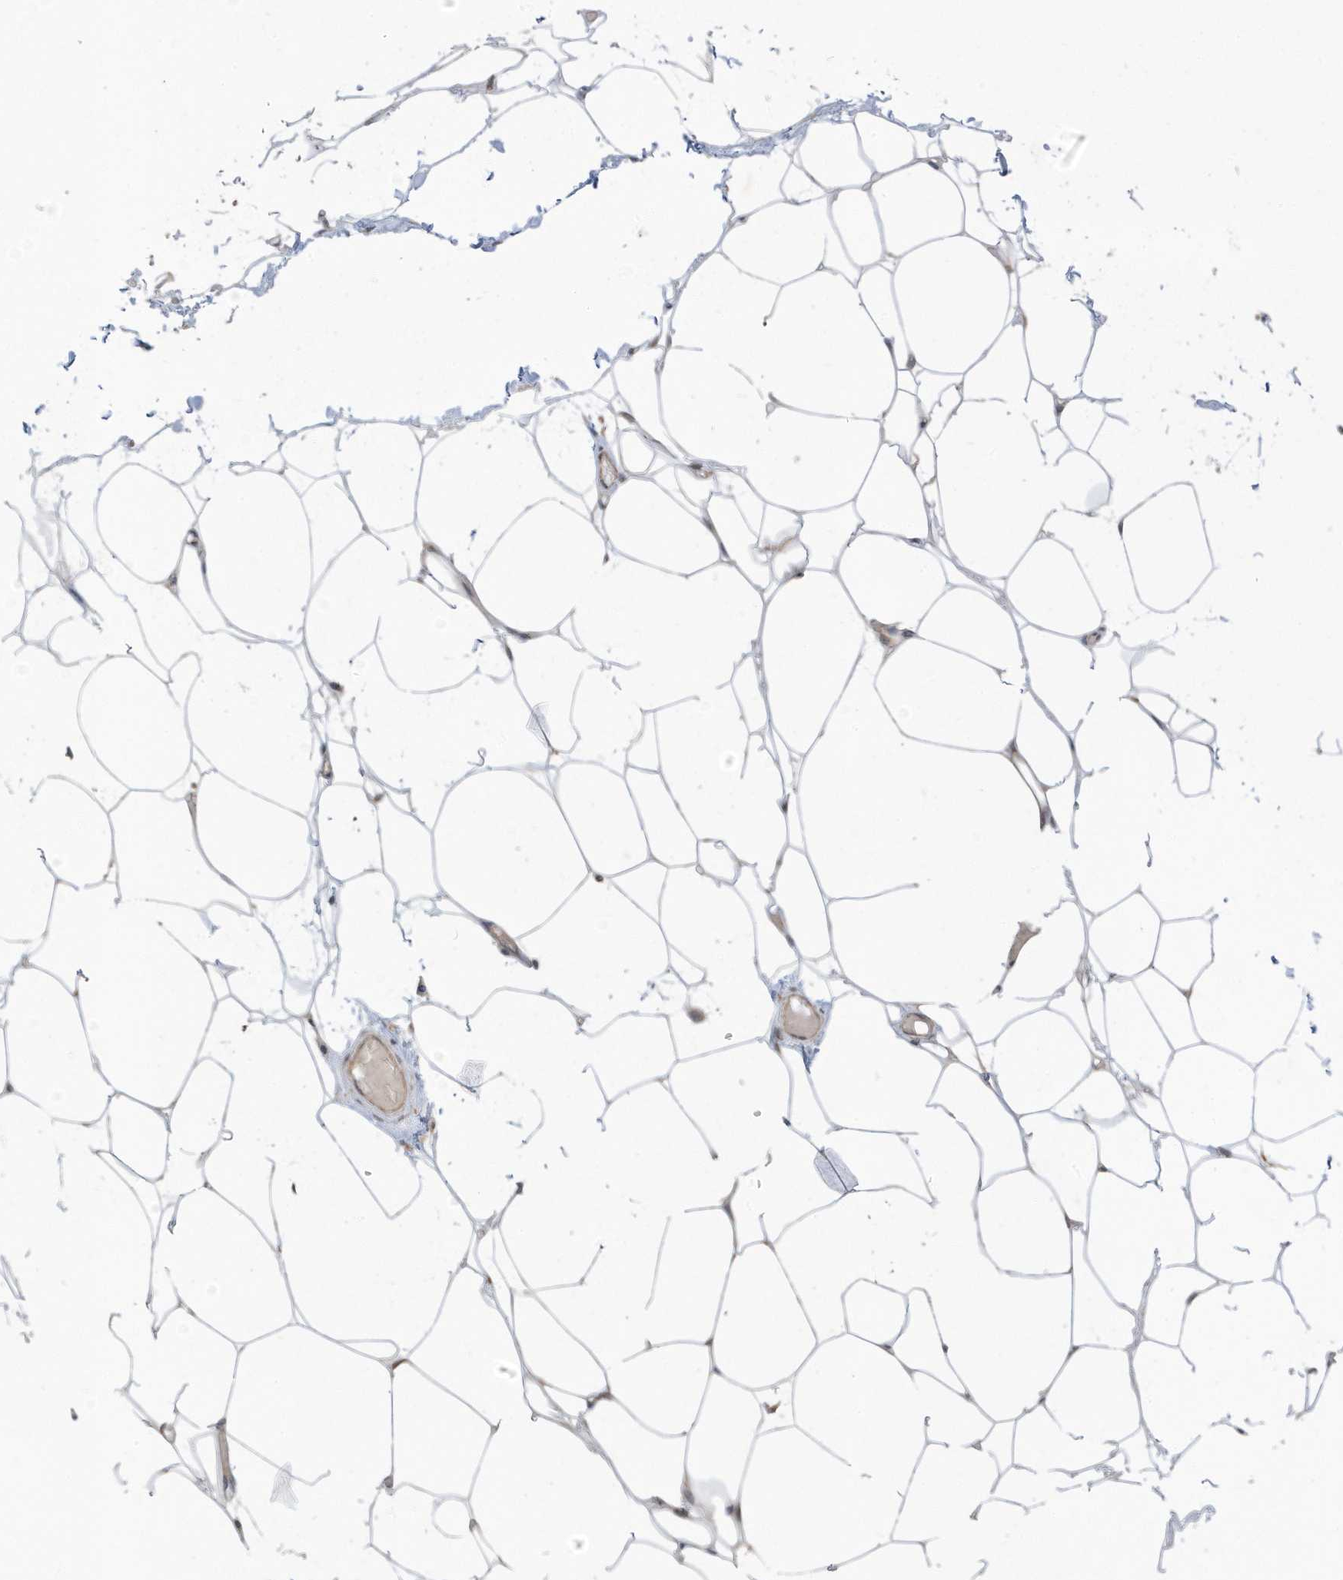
{"staining": {"intensity": "weak", "quantity": "<25%", "location": "cytoplasmic/membranous,nuclear"}, "tissue": "adipose tissue", "cell_type": "Adipocytes", "image_type": "normal", "snomed": [{"axis": "morphology", "description": "Normal tissue, NOS"}, {"axis": "topography", "description": "Breast"}], "caption": "Immunohistochemistry (IHC) of benign adipose tissue displays no expression in adipocytes.", "gene": "USP53", "patient": {"sex": "female", "age": 23}}